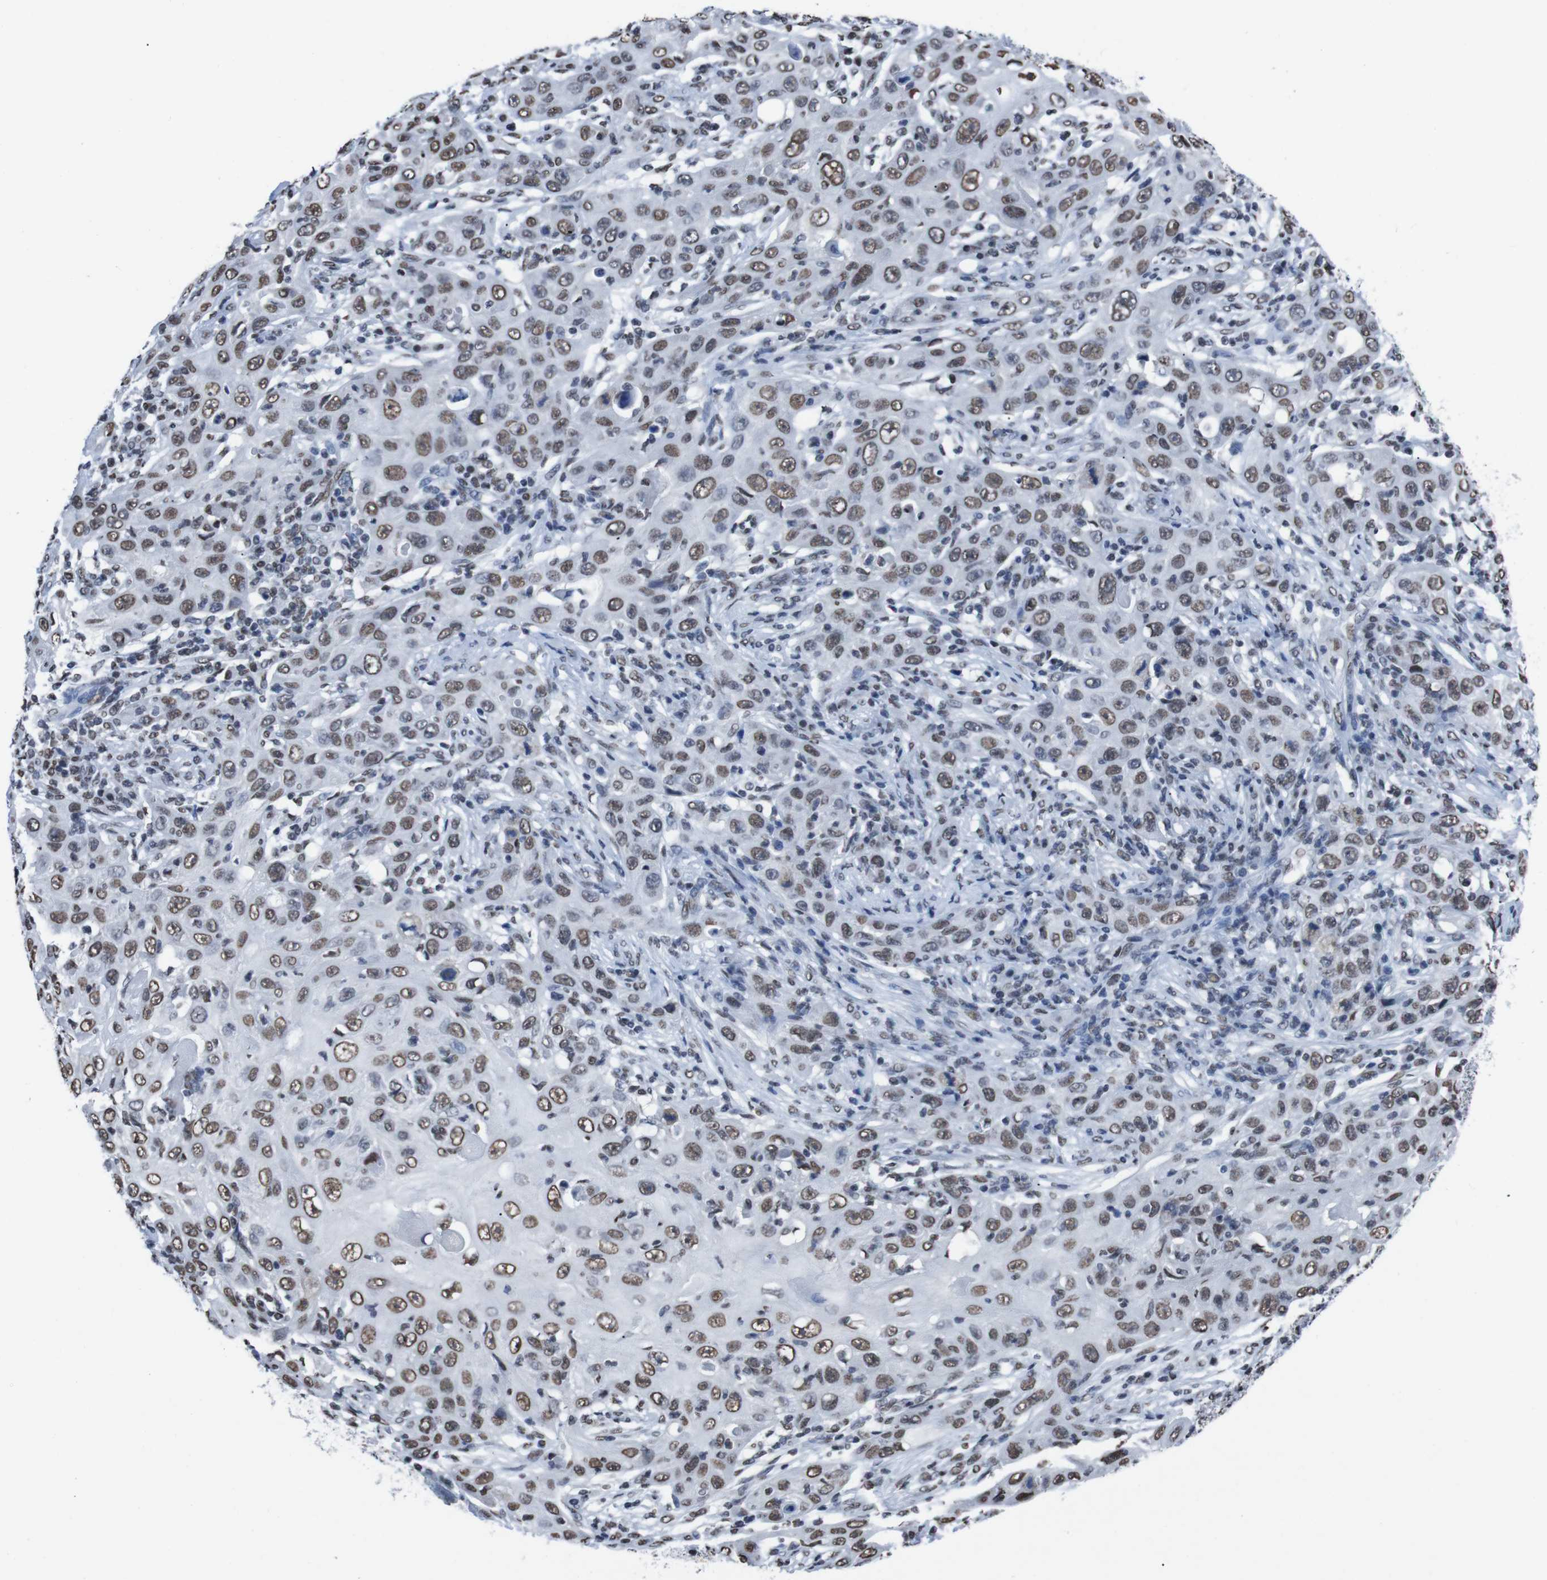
{"staining": {"intensity": "moderate", "quantity": ">75%", "location": "nuclear"}, "tissue": "skin cancer", "cell_type": "Tumor cells", "image_type": "cancer", "snomed": [{"axis": "morphology", "description": "Squamous cell carcinoma, NOS"}, {"axis": "topography", "description": "Skin"}], "caption": "There is medium levels of moderate nuclear expression in tumor cells of skin cancer, as demonstrated by immunohistochemical staining (brown color).", "gene": "PIP4P2", "patient": {"sex": "female", "age": 88}}